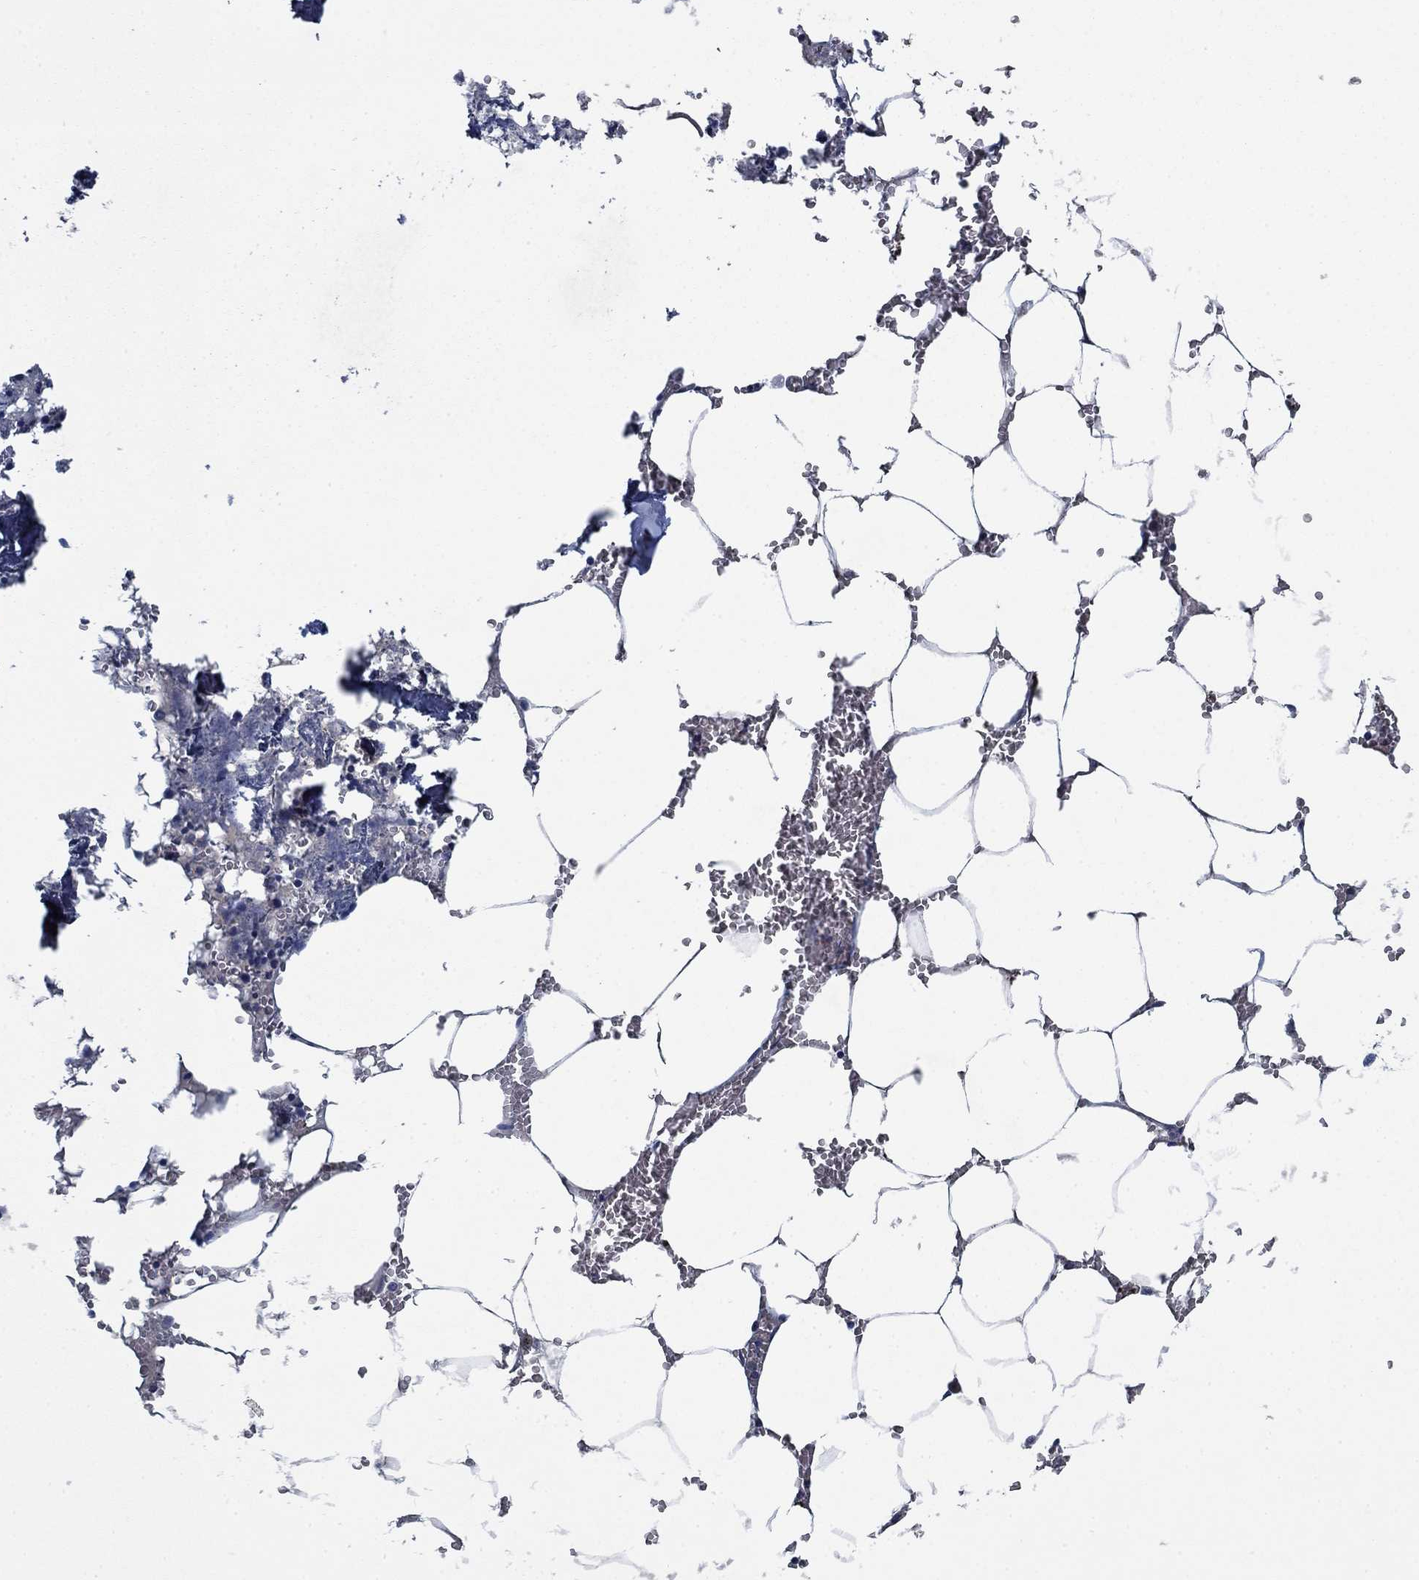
{"staining": {"intensity": "negative", "quantity": "none", "location": "none"}, "tissue": "bone marrow", "cell_type": "Hematopoietic cells", "image_type": "normal", "snomed": [{"axis": "morphology", "description": "Normal tissue, NOS"}, {"axis": "topography", "description": "Bone marrow"}], "caption": "This is an immunohistochemistry (IHC) histopathology image of normal human bone marrow. There is no positivity in hematopoietic cells.", "gene": "PNMA8A", "patient": {"sex": "male", "age": 54}}